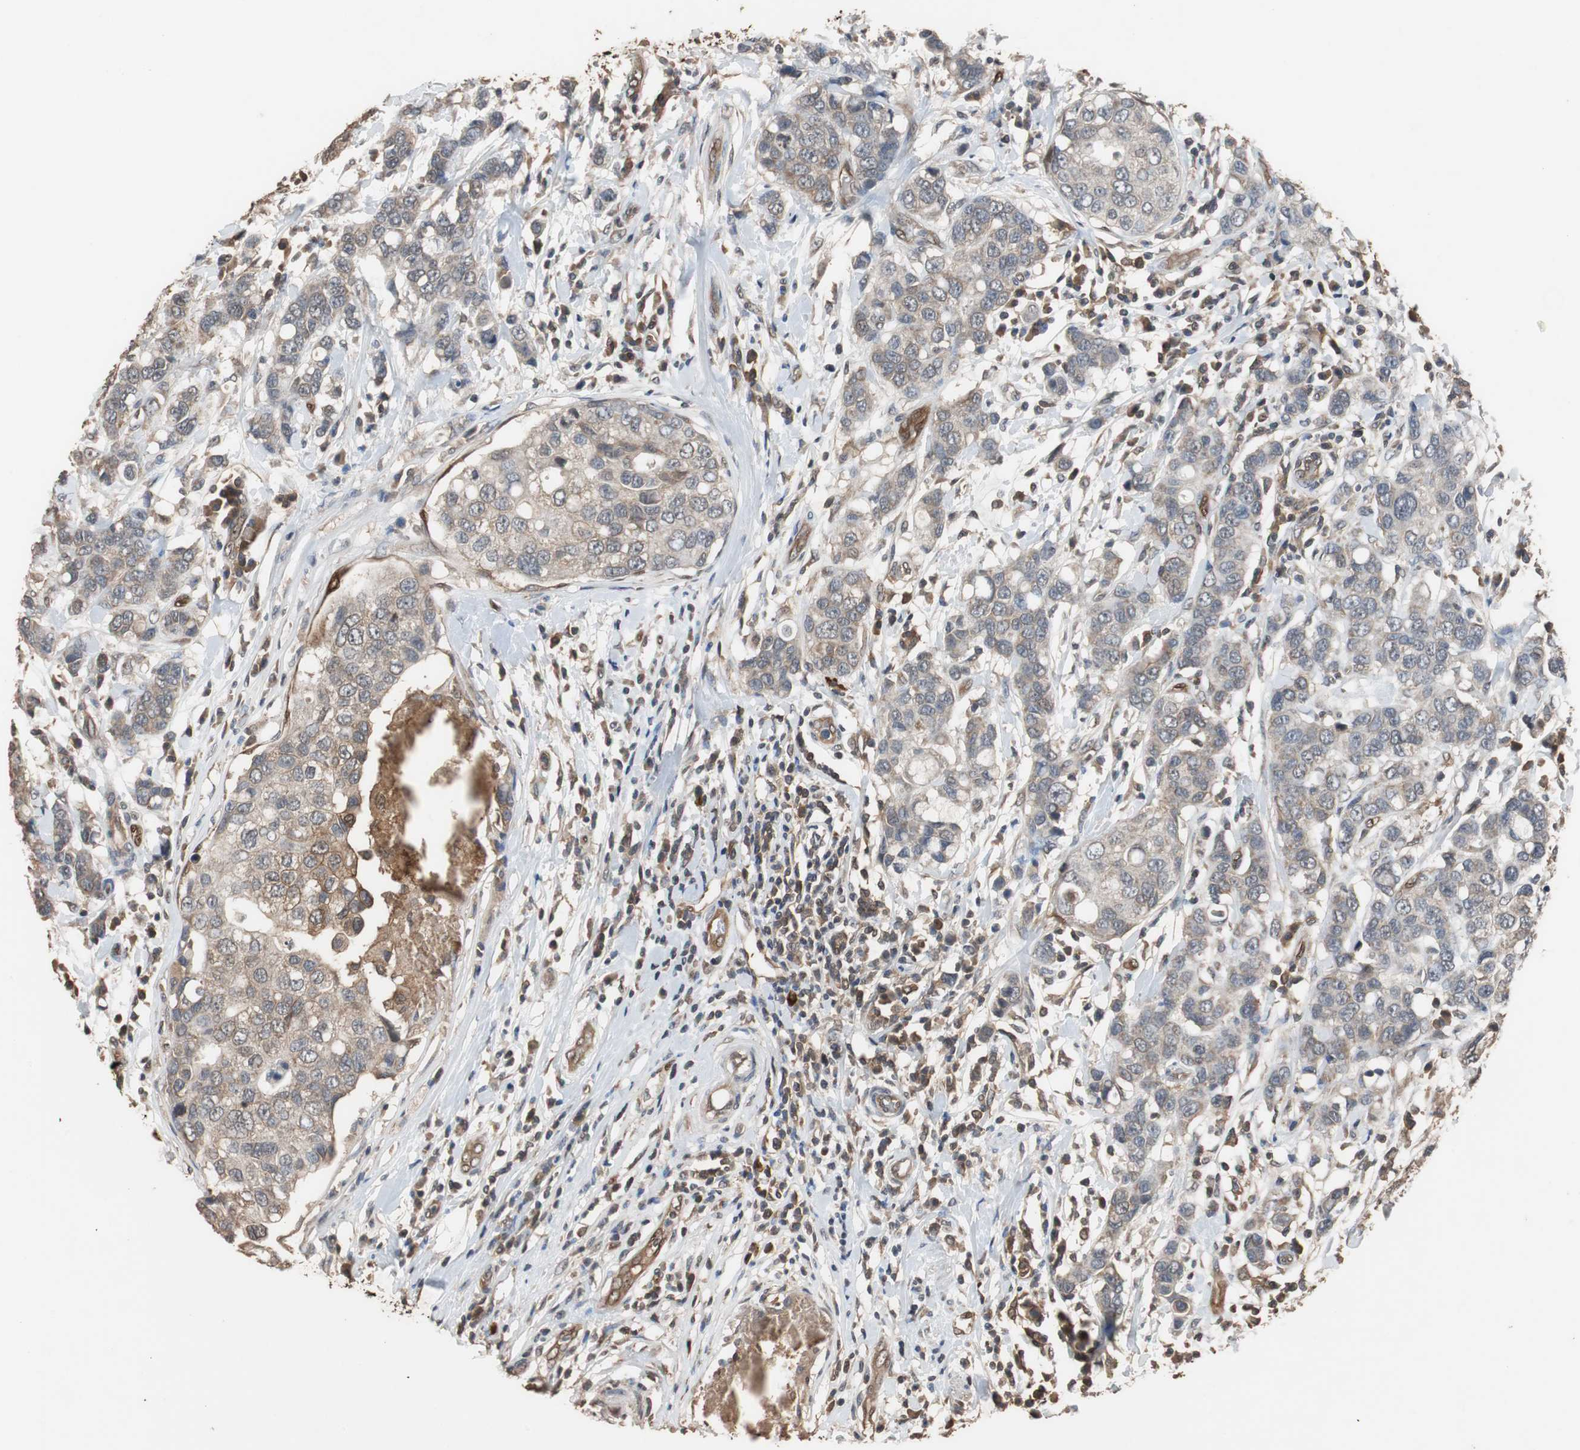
{"staining": {"intensity": "weak", "quantity": ">75%", "location": "cytoplasmic/membranous"}, "tissue": "breast cancer", "cell_type": "Tumor cells", "image_type": "cancer", "snomed": [{"axis": "morphology", "description": "Duct carcinoma"}, {"axis": "topography", "description": "Breast"}], "caption": "Breast cancer (intraductal carcinoma) was stained to show a protein in brown. There is low levels of weak cytoplasmic/membranous expression in approximately >75% of tumor cells.", "gene": "NDRG1", "patient": {"sex": "female", "age": 27}}